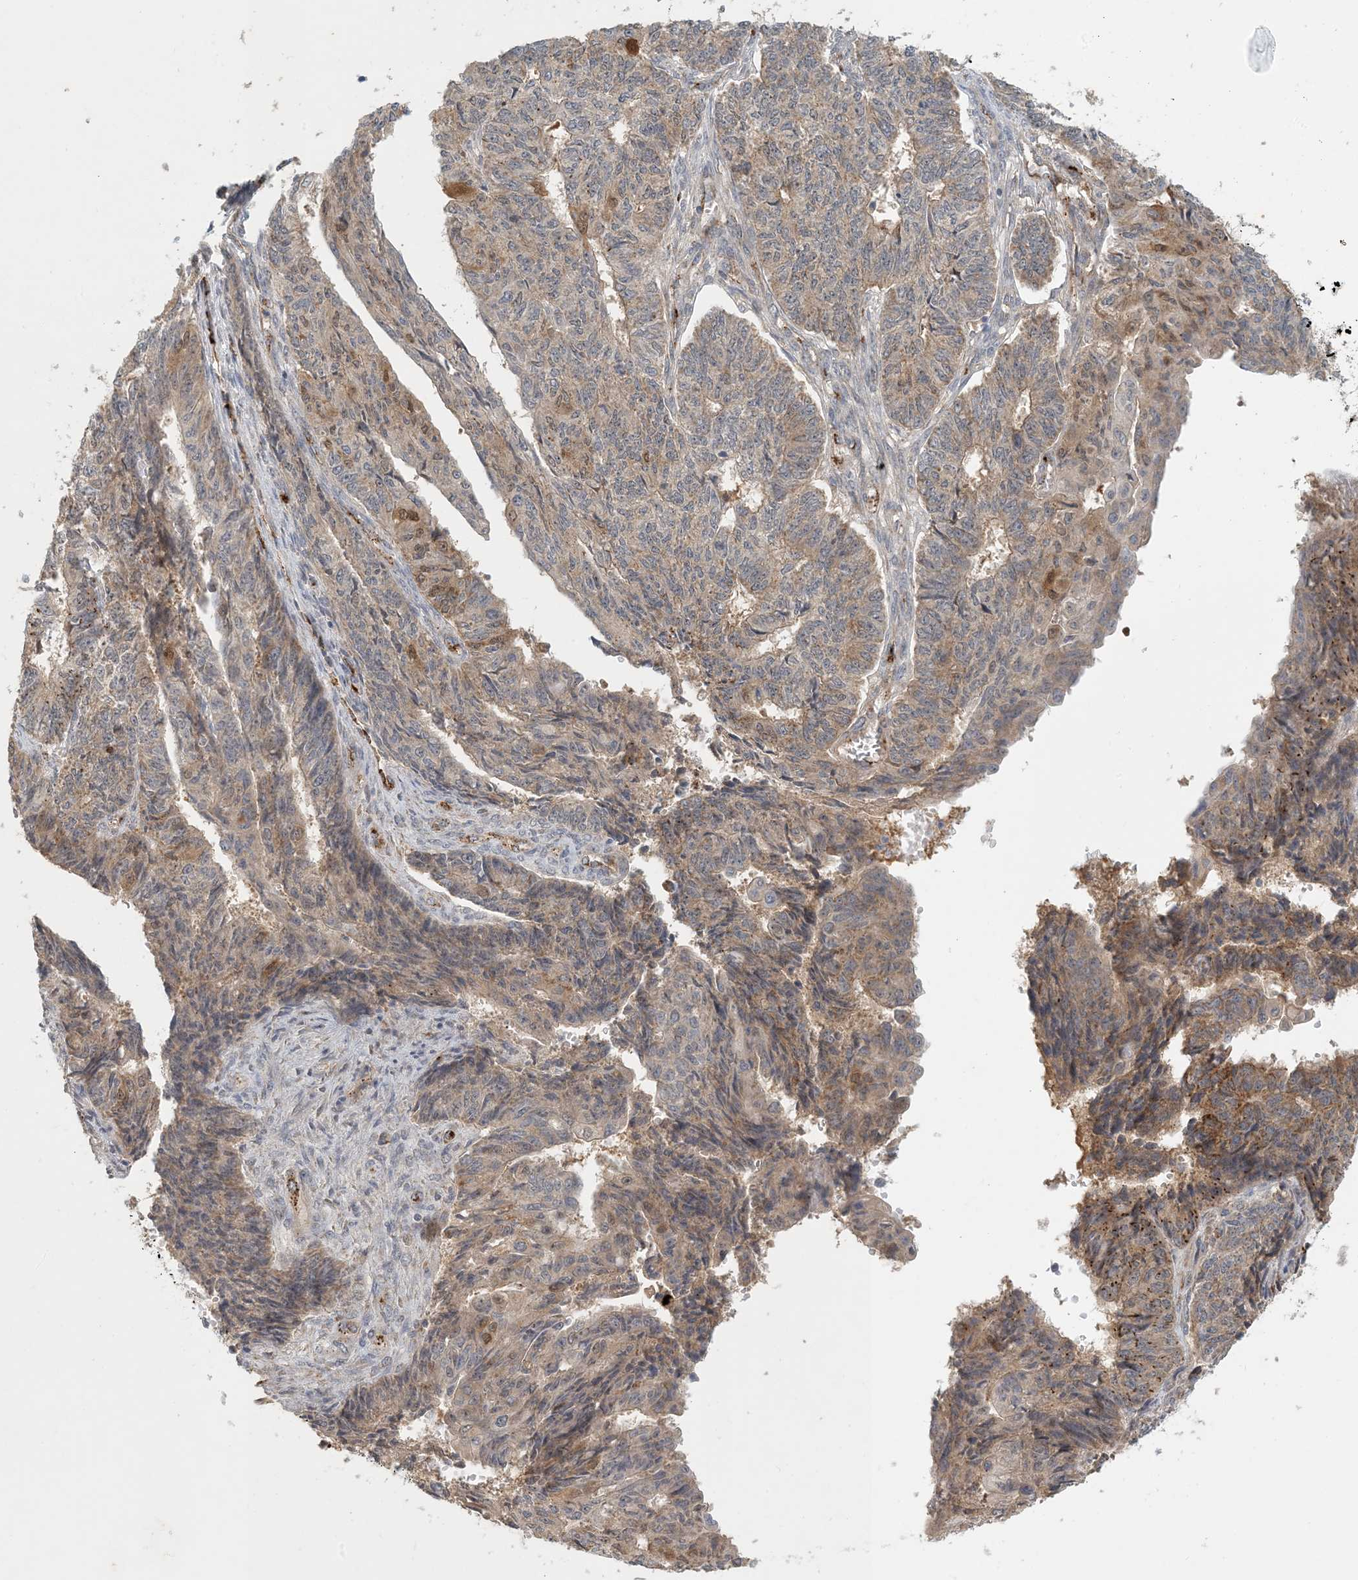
{"staining": {"intensity": "moderate", "quantity": ">75%", "location": "cytoplasmic/membranous"}, "tissue": "endometrial cancer", "cell_type": "Tumor cells", "image_type": "cancer", "snomed": [{"axis": "morphology", "description": "Adenocarcinoma, NOS"}, {"axis": "topography", "description": "Endometrium"}], "caption": "The micrograph reveals staining of endometrial cancer (adenocarcinoma), revealing moderate cytoplasmic/membranous protein expression (brown color) within tumor cells.", "gene": "ZBTB3", "patient": {"sex": "female", "age": 32}}